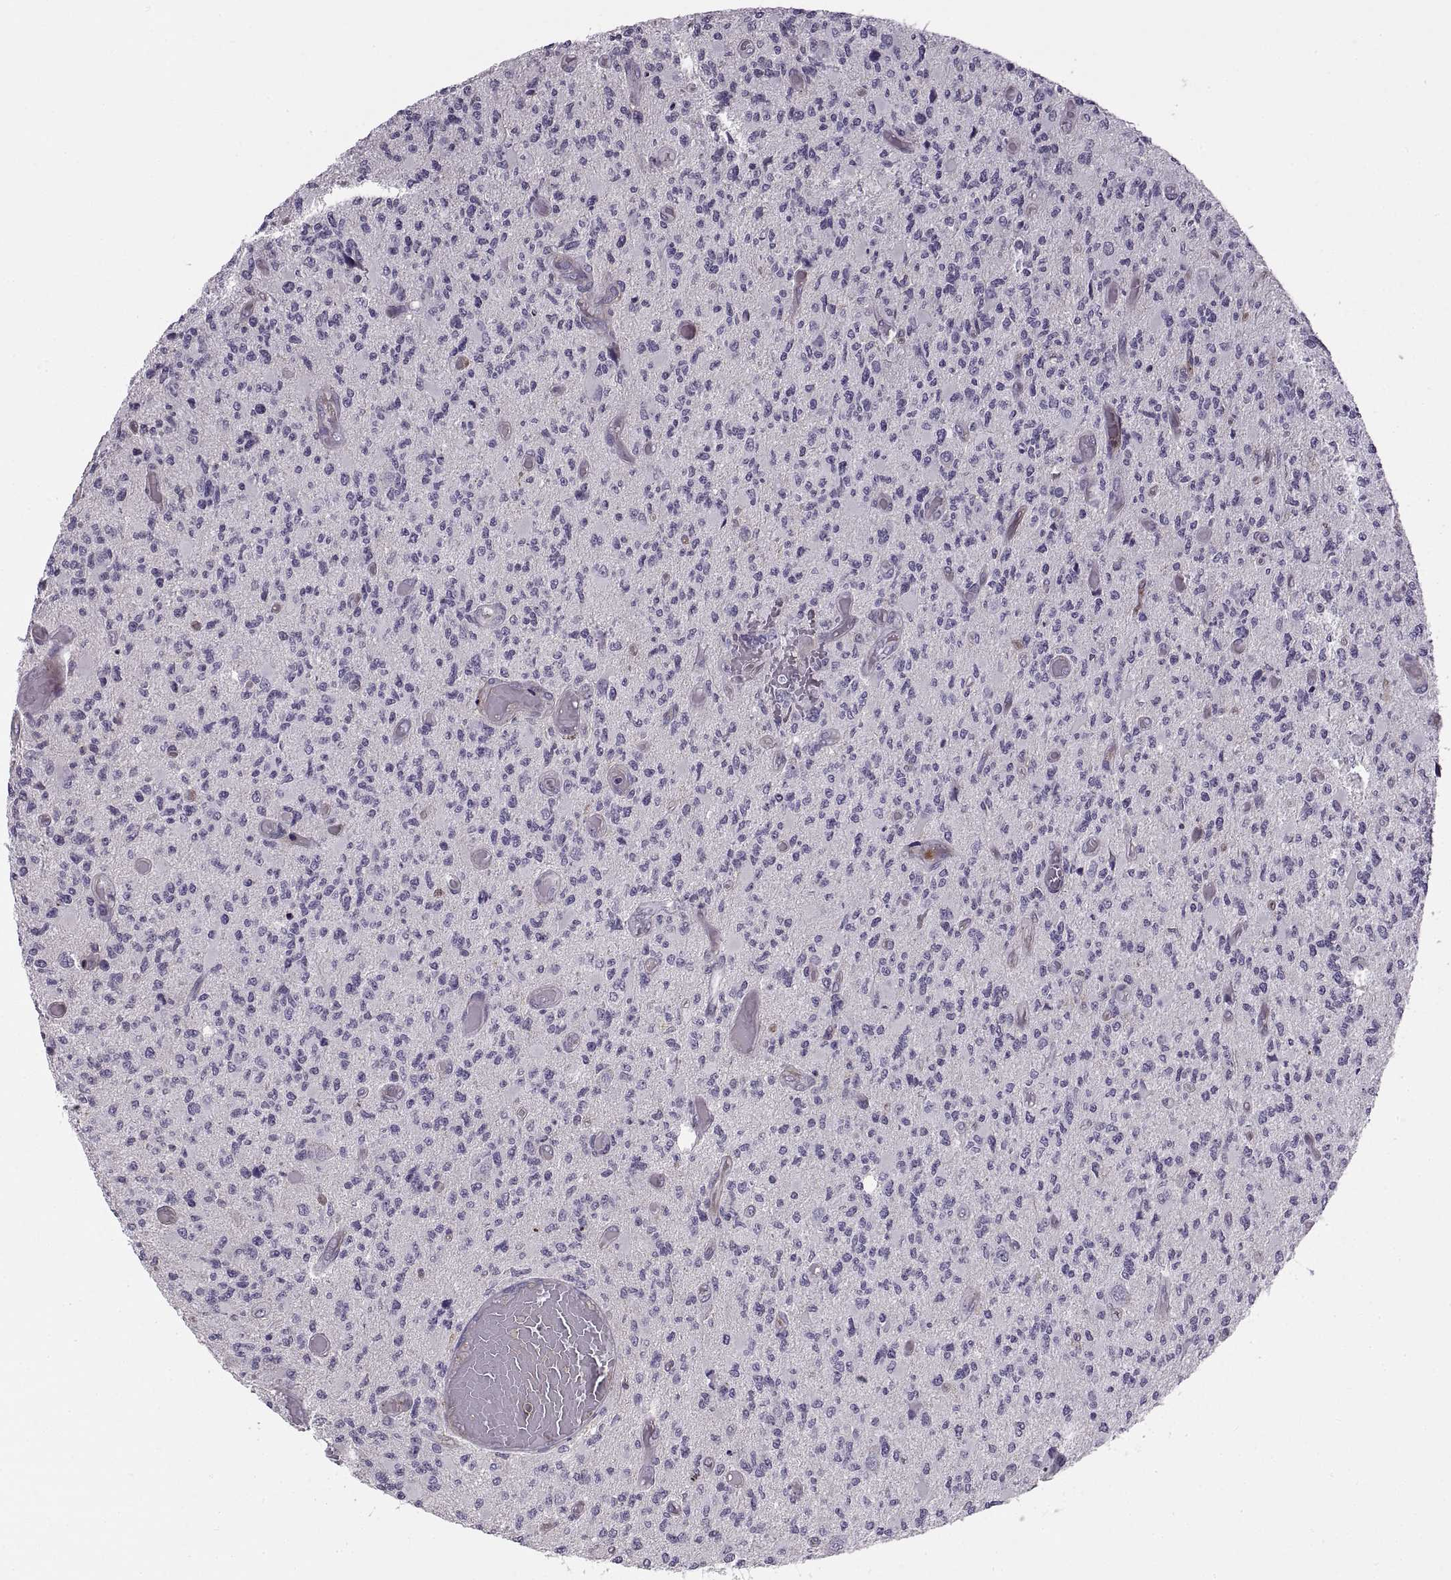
{"staining": {"intensity": "negative", "quantity": "none", "location": "none"}, "tissue": "glioma", "cell_type": "Tumor cells", "image_type": "cancer", "snomed": [{"axis": "morphology", "description": "Glioma, malignant, High grade"}, {"axis": "topography", "description": "Brain"}], "caption": "Immunohistochemistry histopathology image of neoplastic tissue: malignant glioma (high-grade) stained with DAB (3,3'-diaminobenzidine) reveals no significant protein positivity in tumor cells. Brightfield microscopy of IHC stained with DAB (3,3'-diaminobenzidine) (brown) and hematoxylin (blue), captured at high magnification.", "gene": "RALB", "patient": {"sex": "female", "age": 63}}